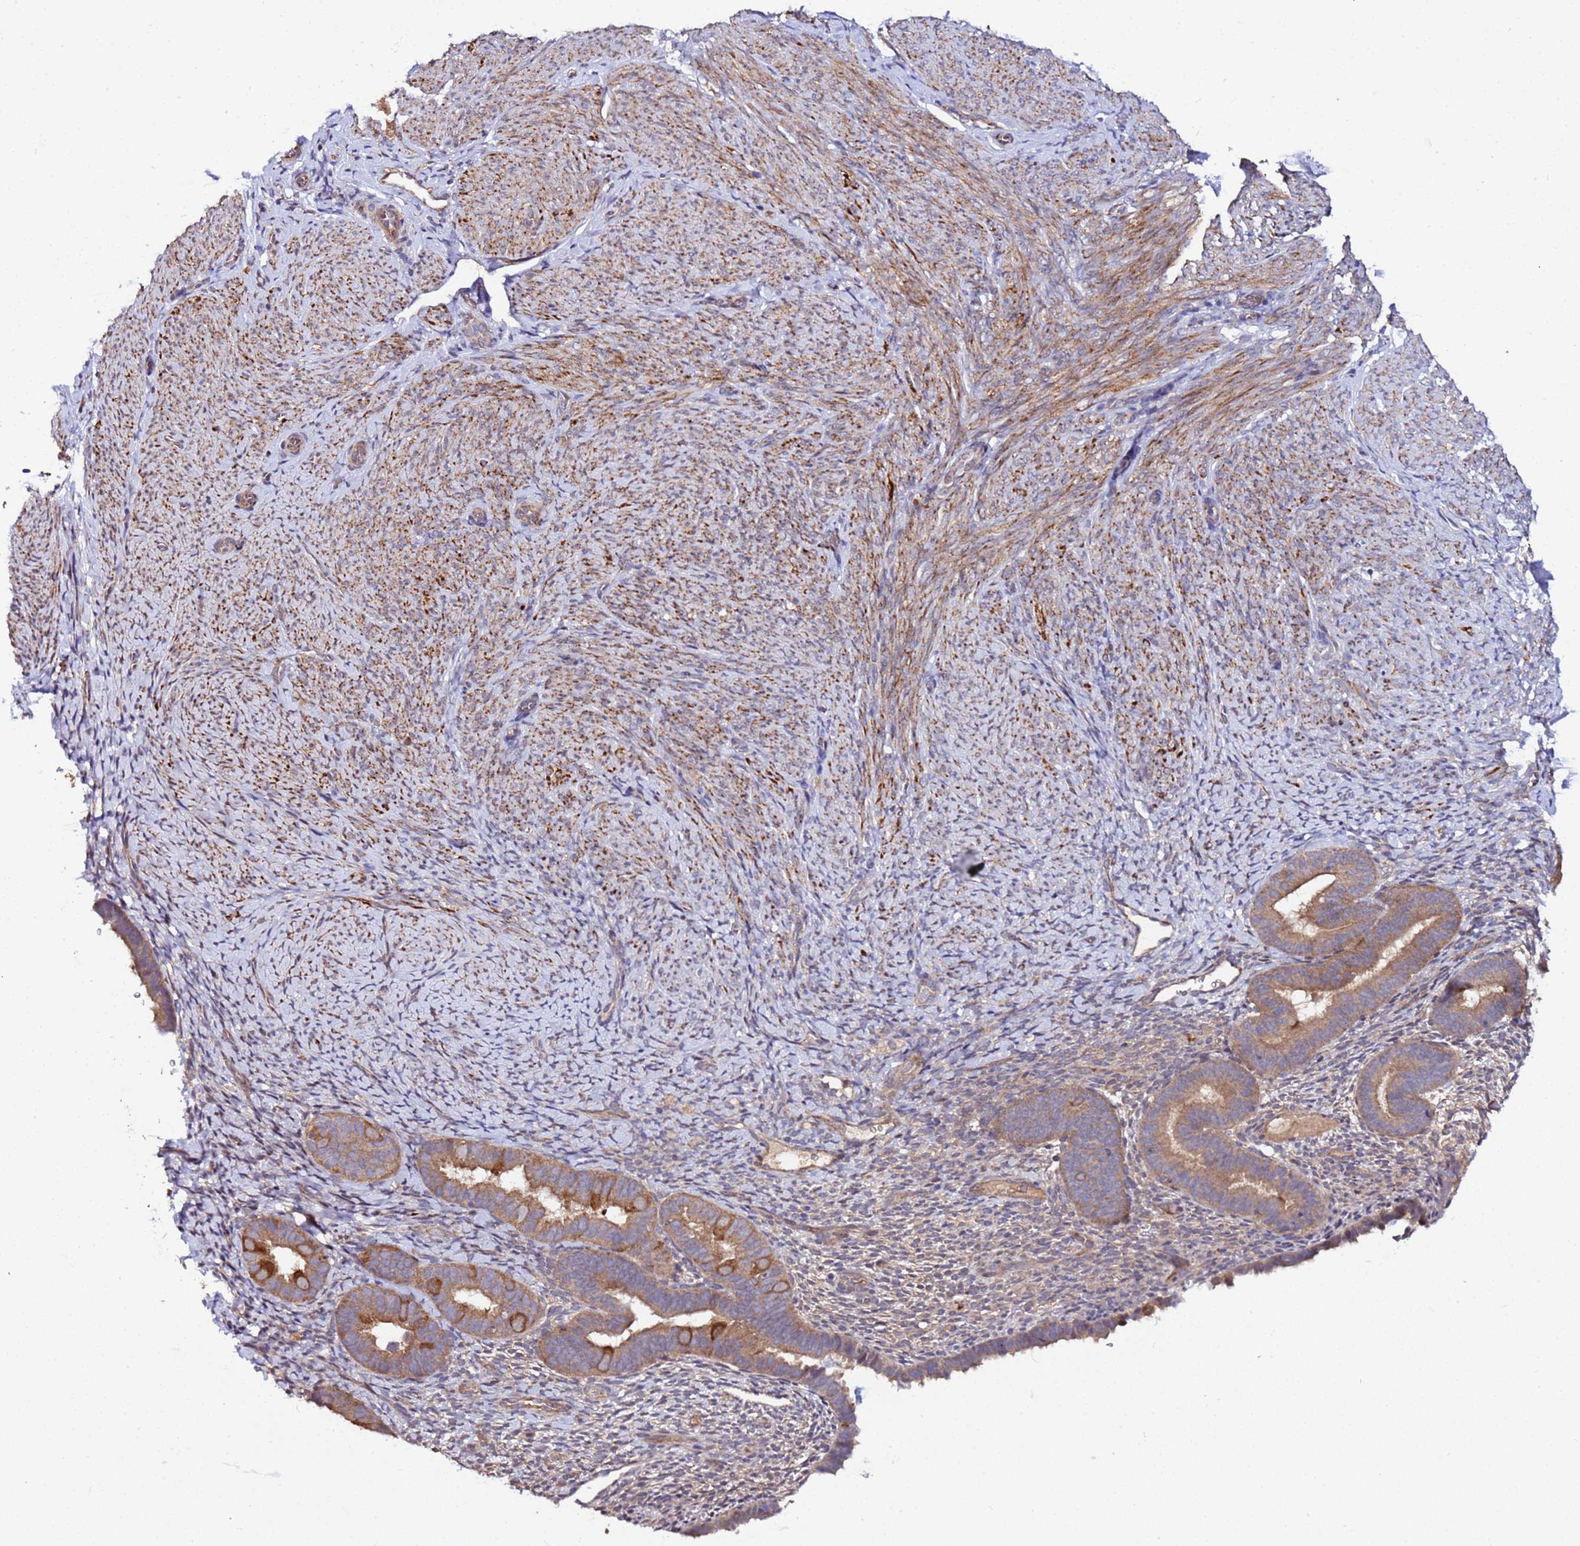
{"staining": {"intensity": "weak", "quantity": "<25%", "location": "cytoplasmic/membranous"}, "tissue": "endometrium", "cell_type": "Cells in endometrial stroma", "image_type": "normal", "snomed": [{"axis": "morphology", "description": "Normal tissue, NOS"}, {"axis": "topography", "description": "Endometrium"}], "caption": "Immunohistochemistry (IHC) photomicrograph of unremarkable endometrium: human endometrium stained with DAB displays no significant protein expression in cells in endometrial stroma. (DAB immunohistochemistry (IHC) with hematoxylin counter stain).", "gene": "PLXDC2", "patient": {"sex": "female", "age": 65}}